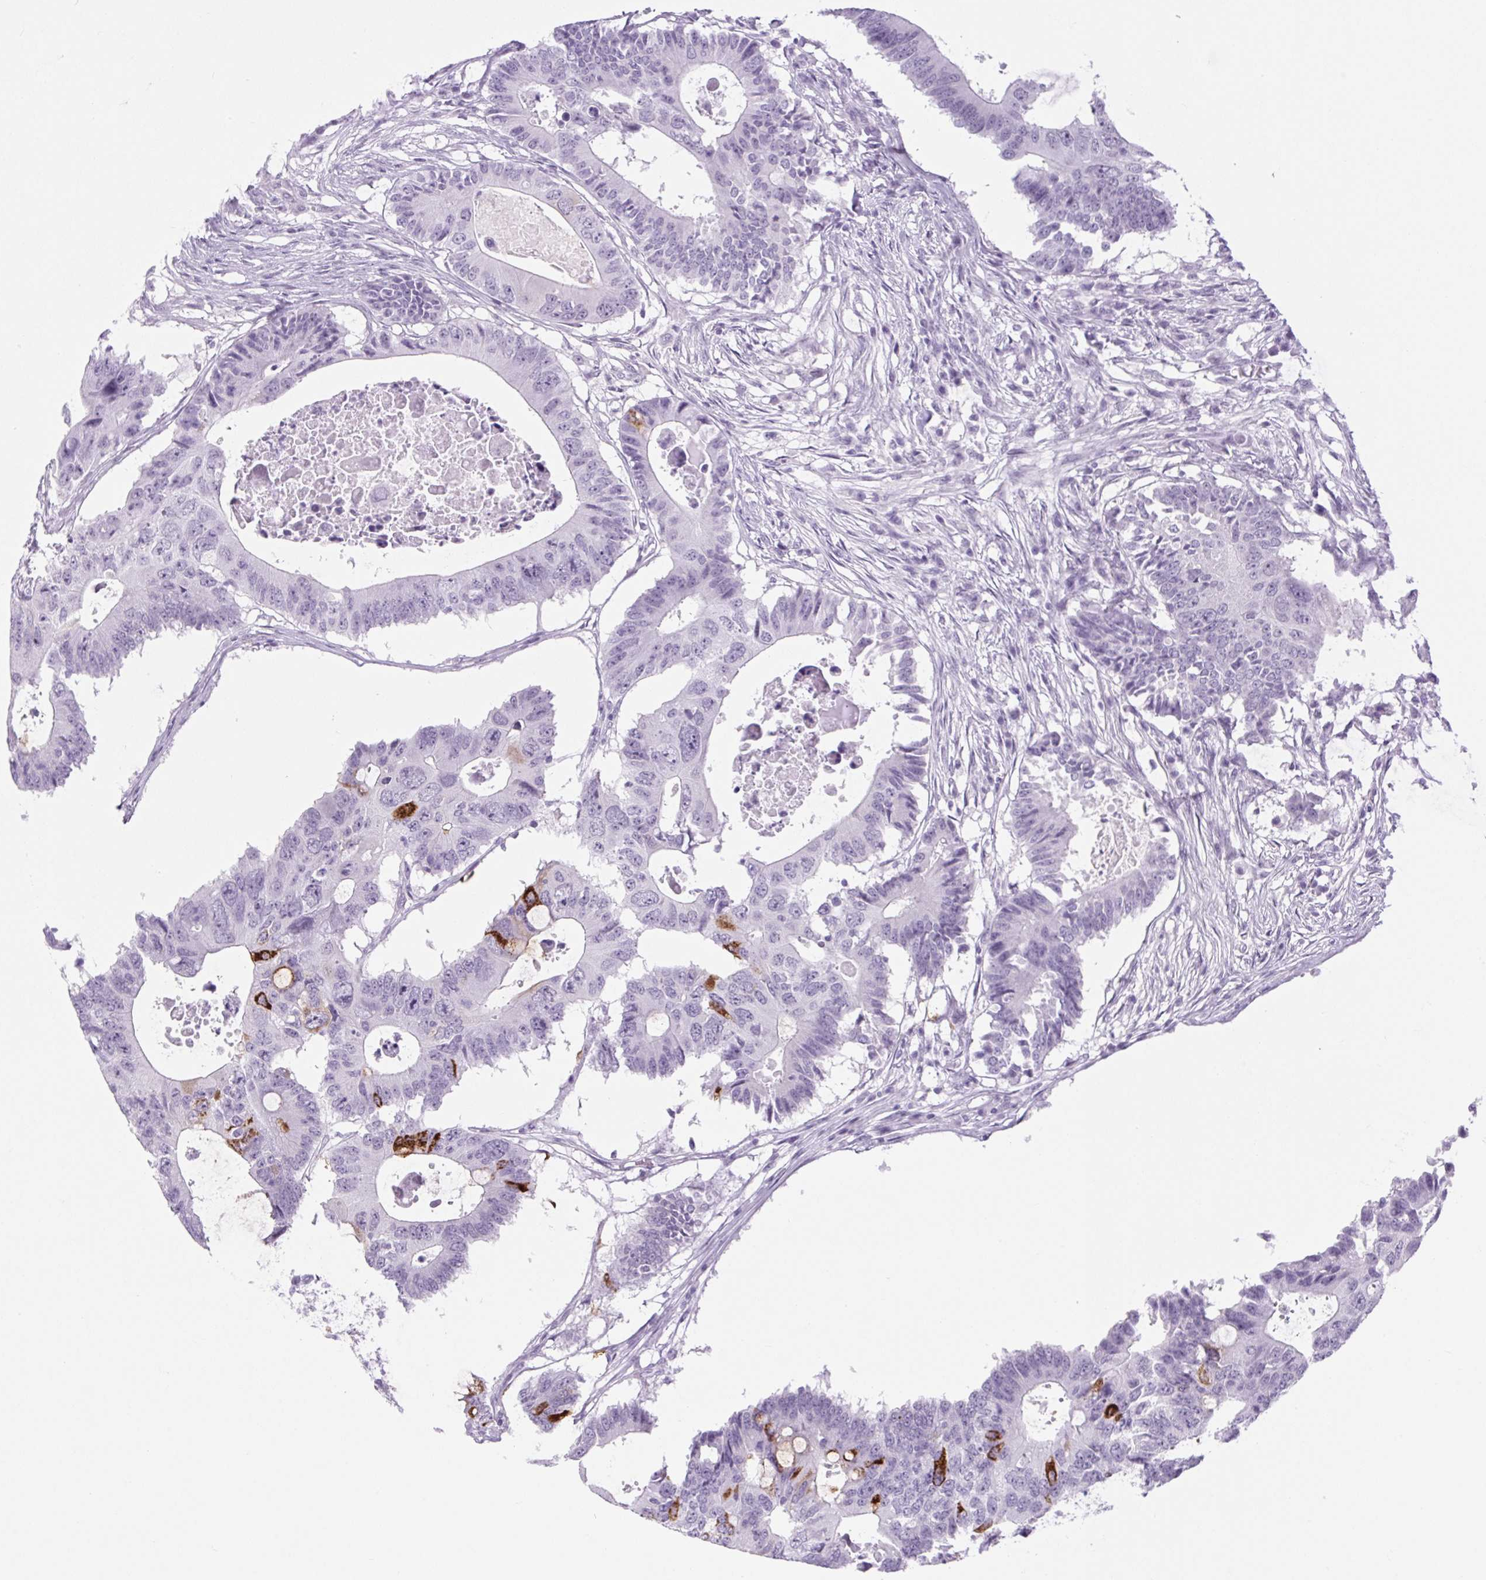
{"staining": {"intensity": "strong", "quantity": "<25%", "location": "cytoplasmic/membranous"}, "tissue": "colorectal cancer", "cell_type": "Tumor cells", "image_type": "cancer", "snomed": [{"axis": "morphology", "description": "Adenocarcinoma, NOS"}, {"axis": "topography", "description": "Colon"}], "caption": "Immunohistochemical staining of human adenocarcinoma (colorectal) displays medium levels of strong cytoplasmic/membranous expression in about <25% of tumor cells.", "gene": "BCAS1", "patient": {"sex": "male", "age": 71}}